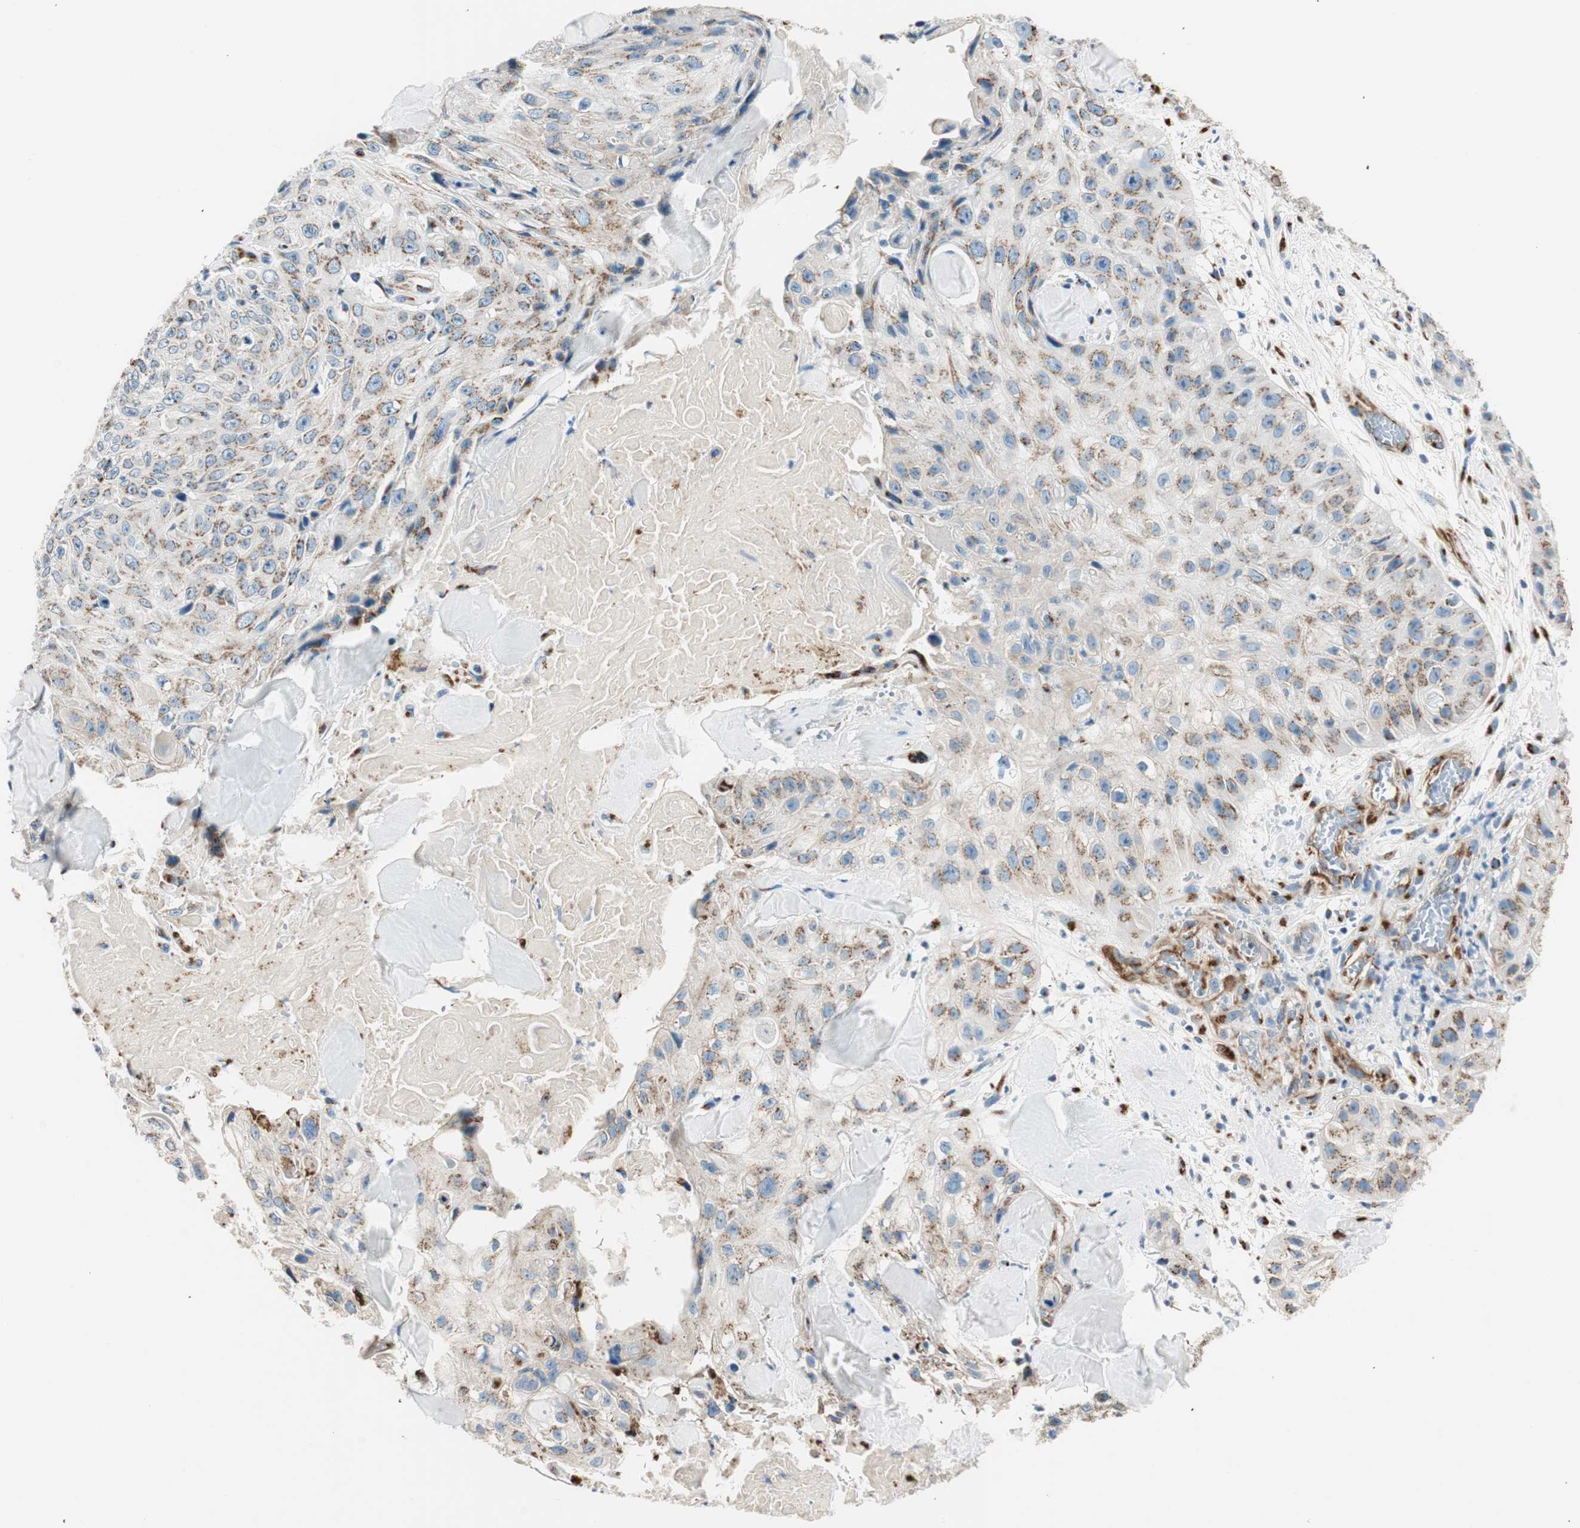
{"staining": {"intensity": "moderate", "quantity": ">75%", "location": "cytoplasmic/membranous"}, "tissue": "skin cancer", "cell_type": "Tumor cells", "image_type": "cancer", "snomed": [{"axis": "morphology", "description": "Squamous cell carcinoma, NOS"}, {"axis": "topography", "description": "Skin"}], "caption": "Human skin cancer (squamous cell carcinoma) stained for a protein (brown) displays moderate cytoplasmic/membranous positive expression in about >75% of tumor cells.", "gene": "TMF1", "patient": {"sex": "male", "age": 86}}